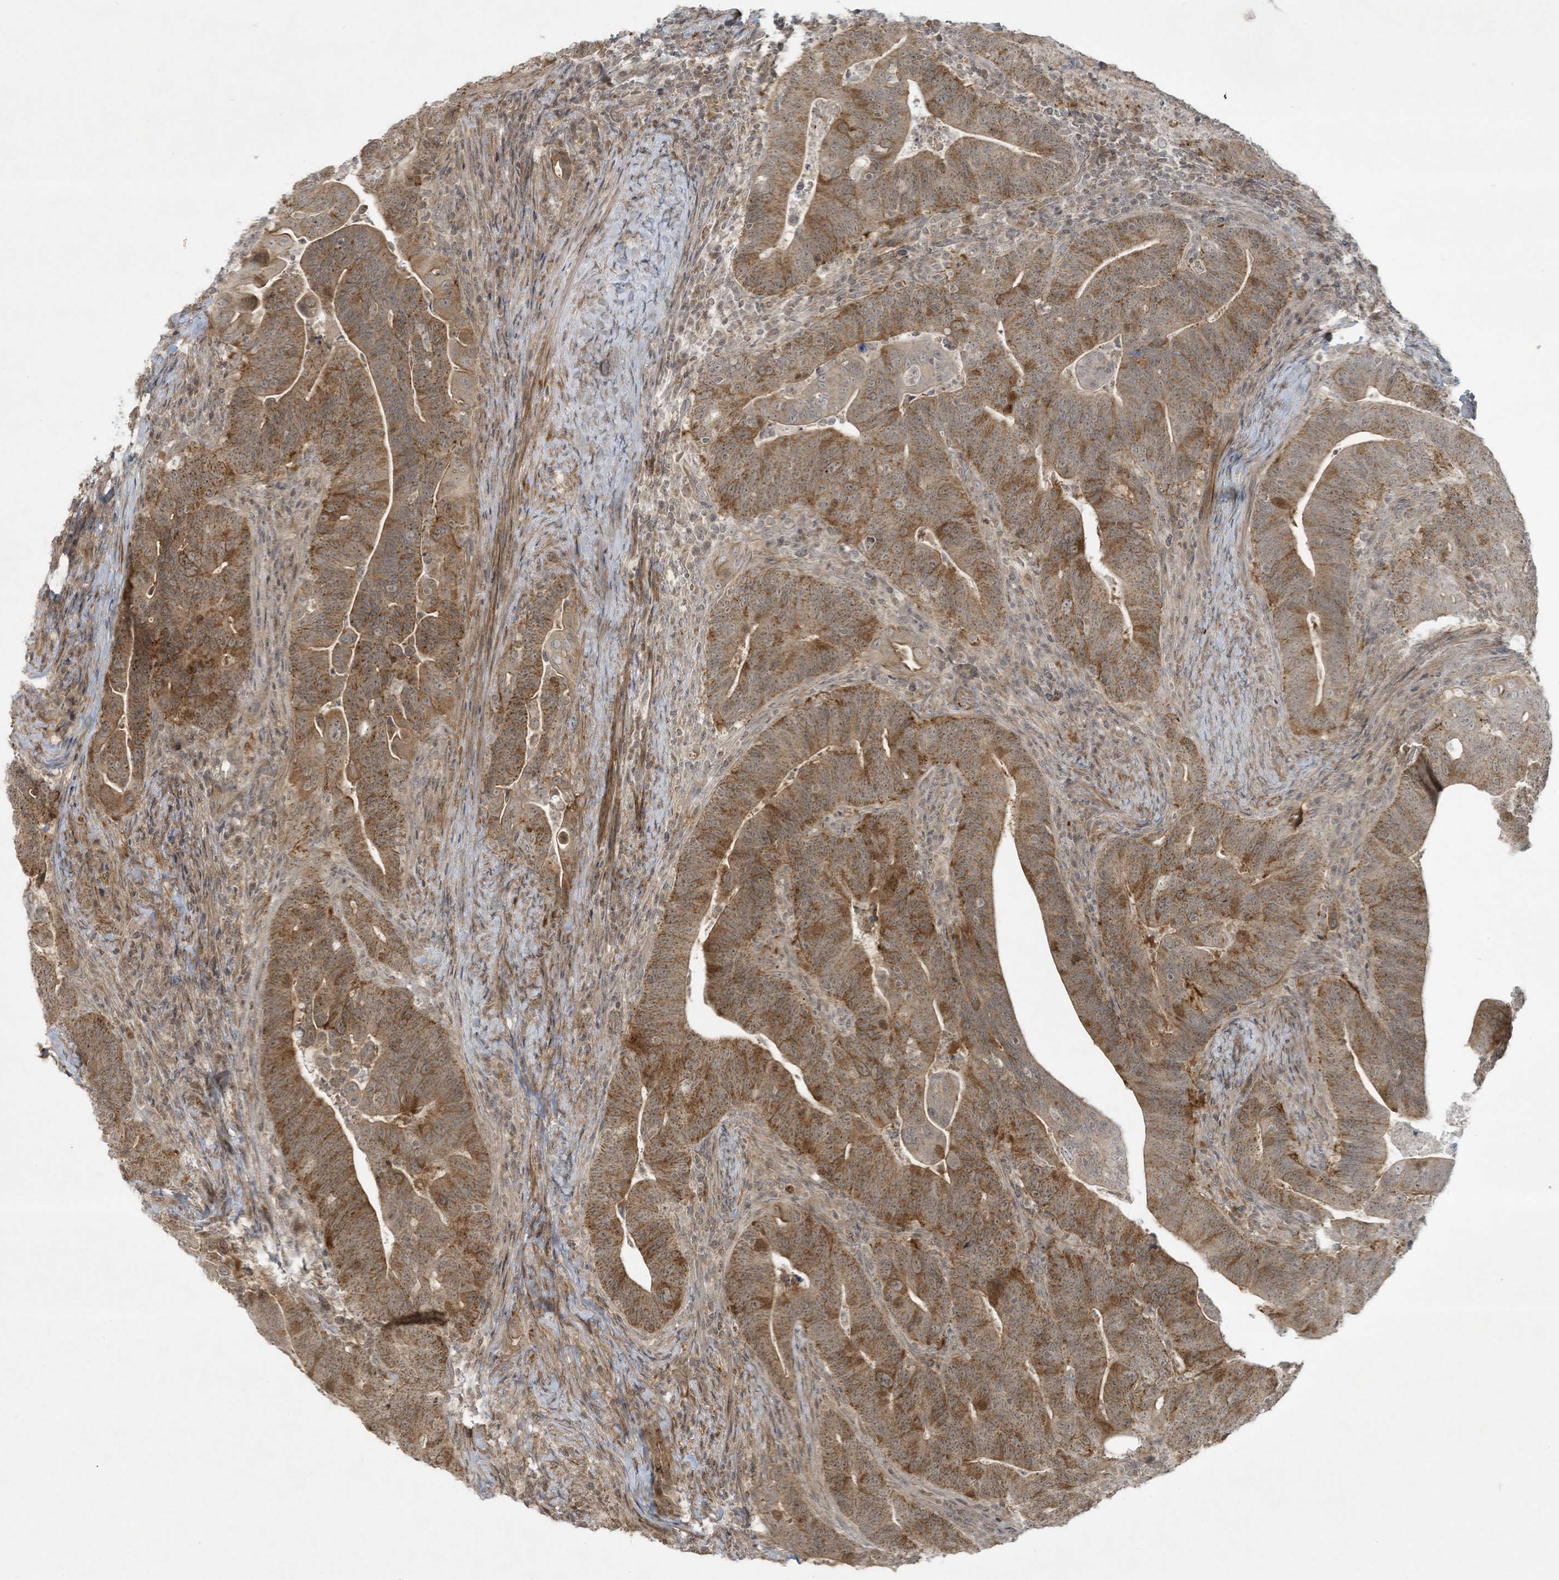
{"staining": {"intensity": "moderate", "quantity": ">75%", "location": "cytoplasmic/membranous"}, "tissue": "colorectal cancer", "cell_type": "Tumor cells", "image_type": "cancer", "snomed": [{"axis": "morphology", "description": "Adenocarcinoma, NOS"}, {"axis": "topography", "description": "Colon"}], "caption": "IHC of colorectal adenocarcinoma shows medium levels of moderate cytoplasmic/membranous positivity in approximately >75% of tumor cells.", "gene": "ZNF263", "patient": {"sex": "female", "age": 66}}